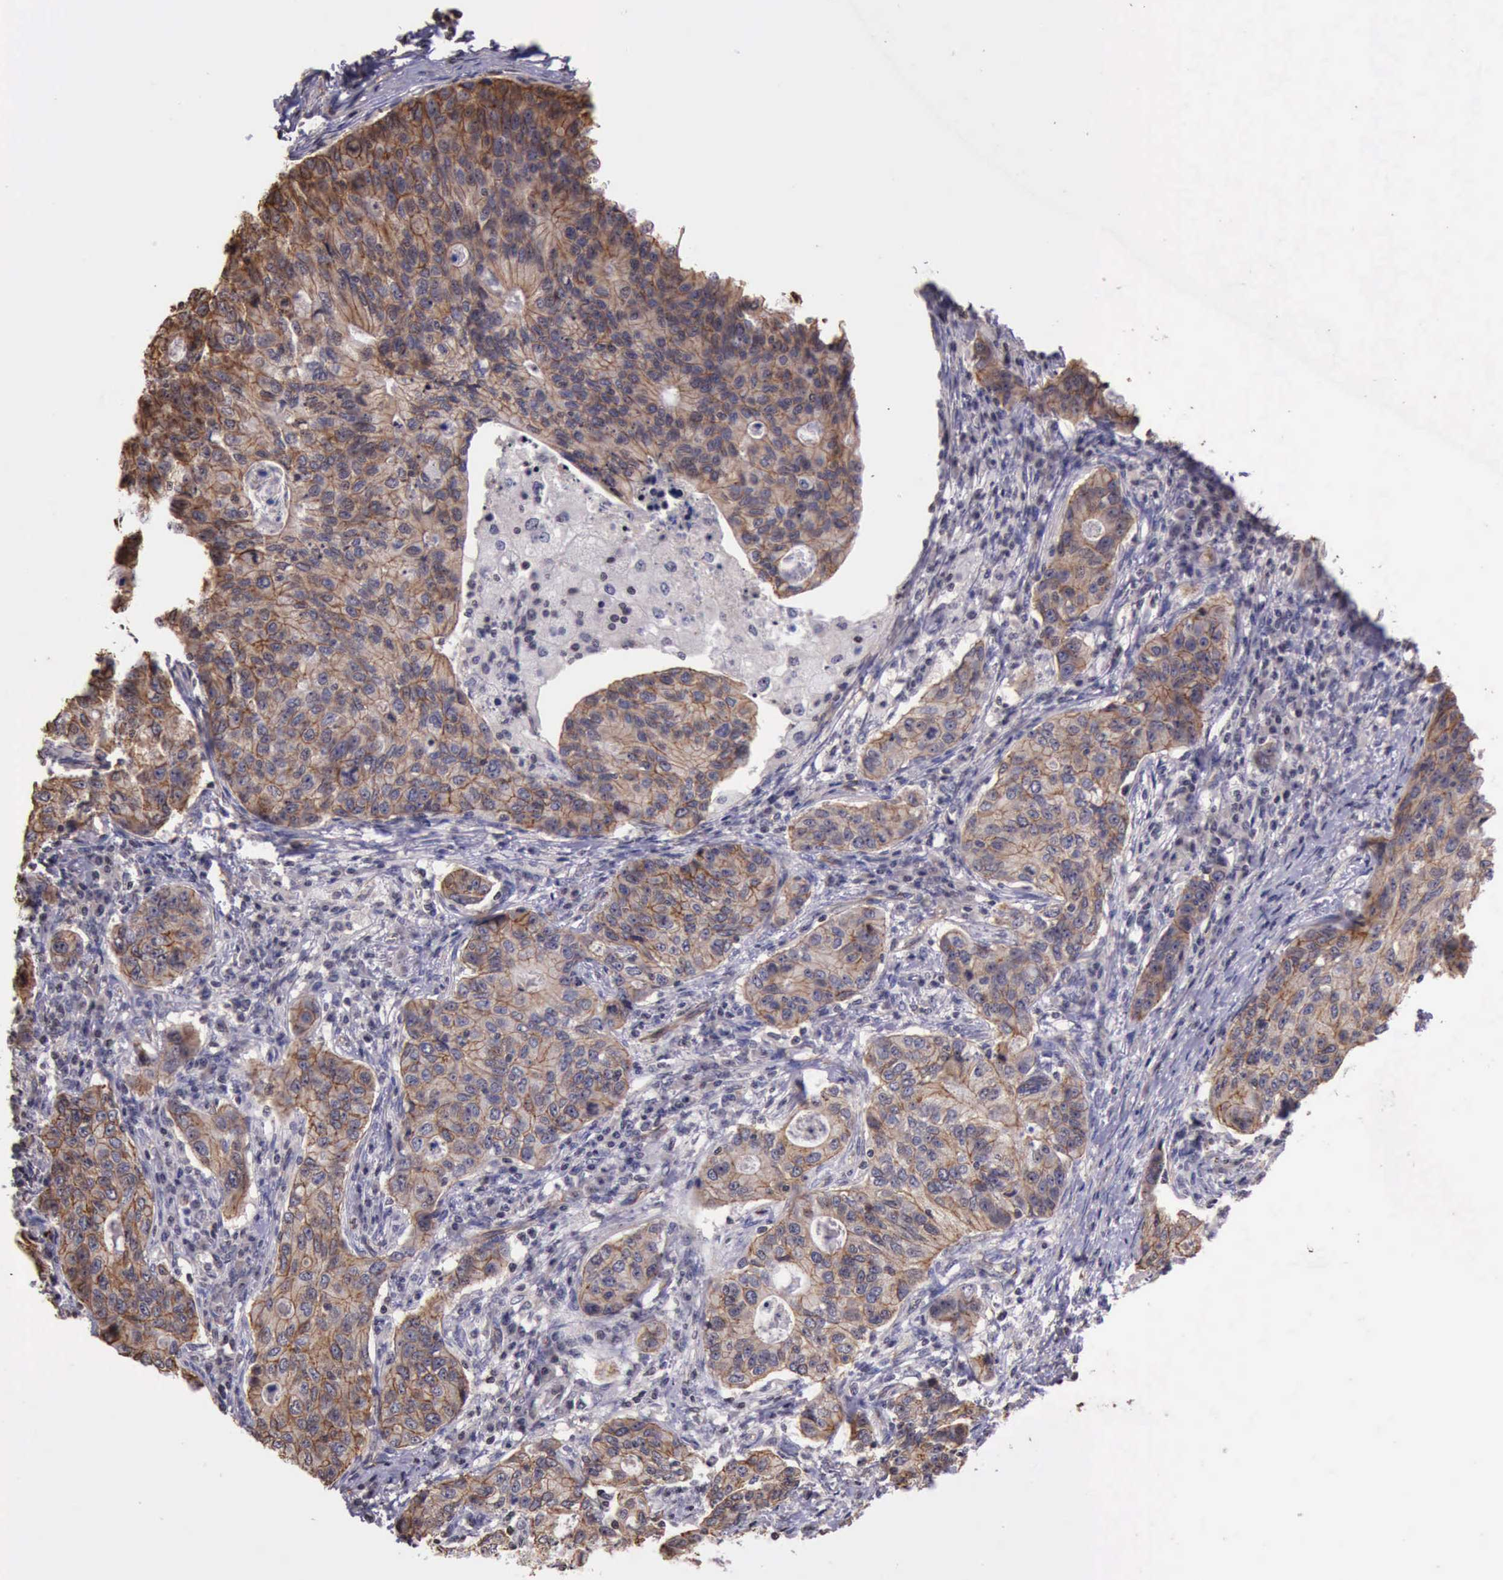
{"staining": {"intensity": "weak", "quantity": "25%-75%", "location": "cytoplasmic/membranous"}, "tissue": "stomach cancer", "cell_type": "Tumor cells", "image_type": "cancer", "snomed": [{"axis": "morphology", "description": "Adenocarcinoma, NOS"}, {"axis": "topography", "description": "Esophagus"}, {"axis": "topography", "description": "Stomach"}], "caption": "Protein expression analysis of human stomach adenocarcinoma reveals weak cytoplasmic/membranous positivity in approximately 25%-75% of tumor cells.", "gene": "CTNNB1", "patient": {"sex": "male", "age": 74}}